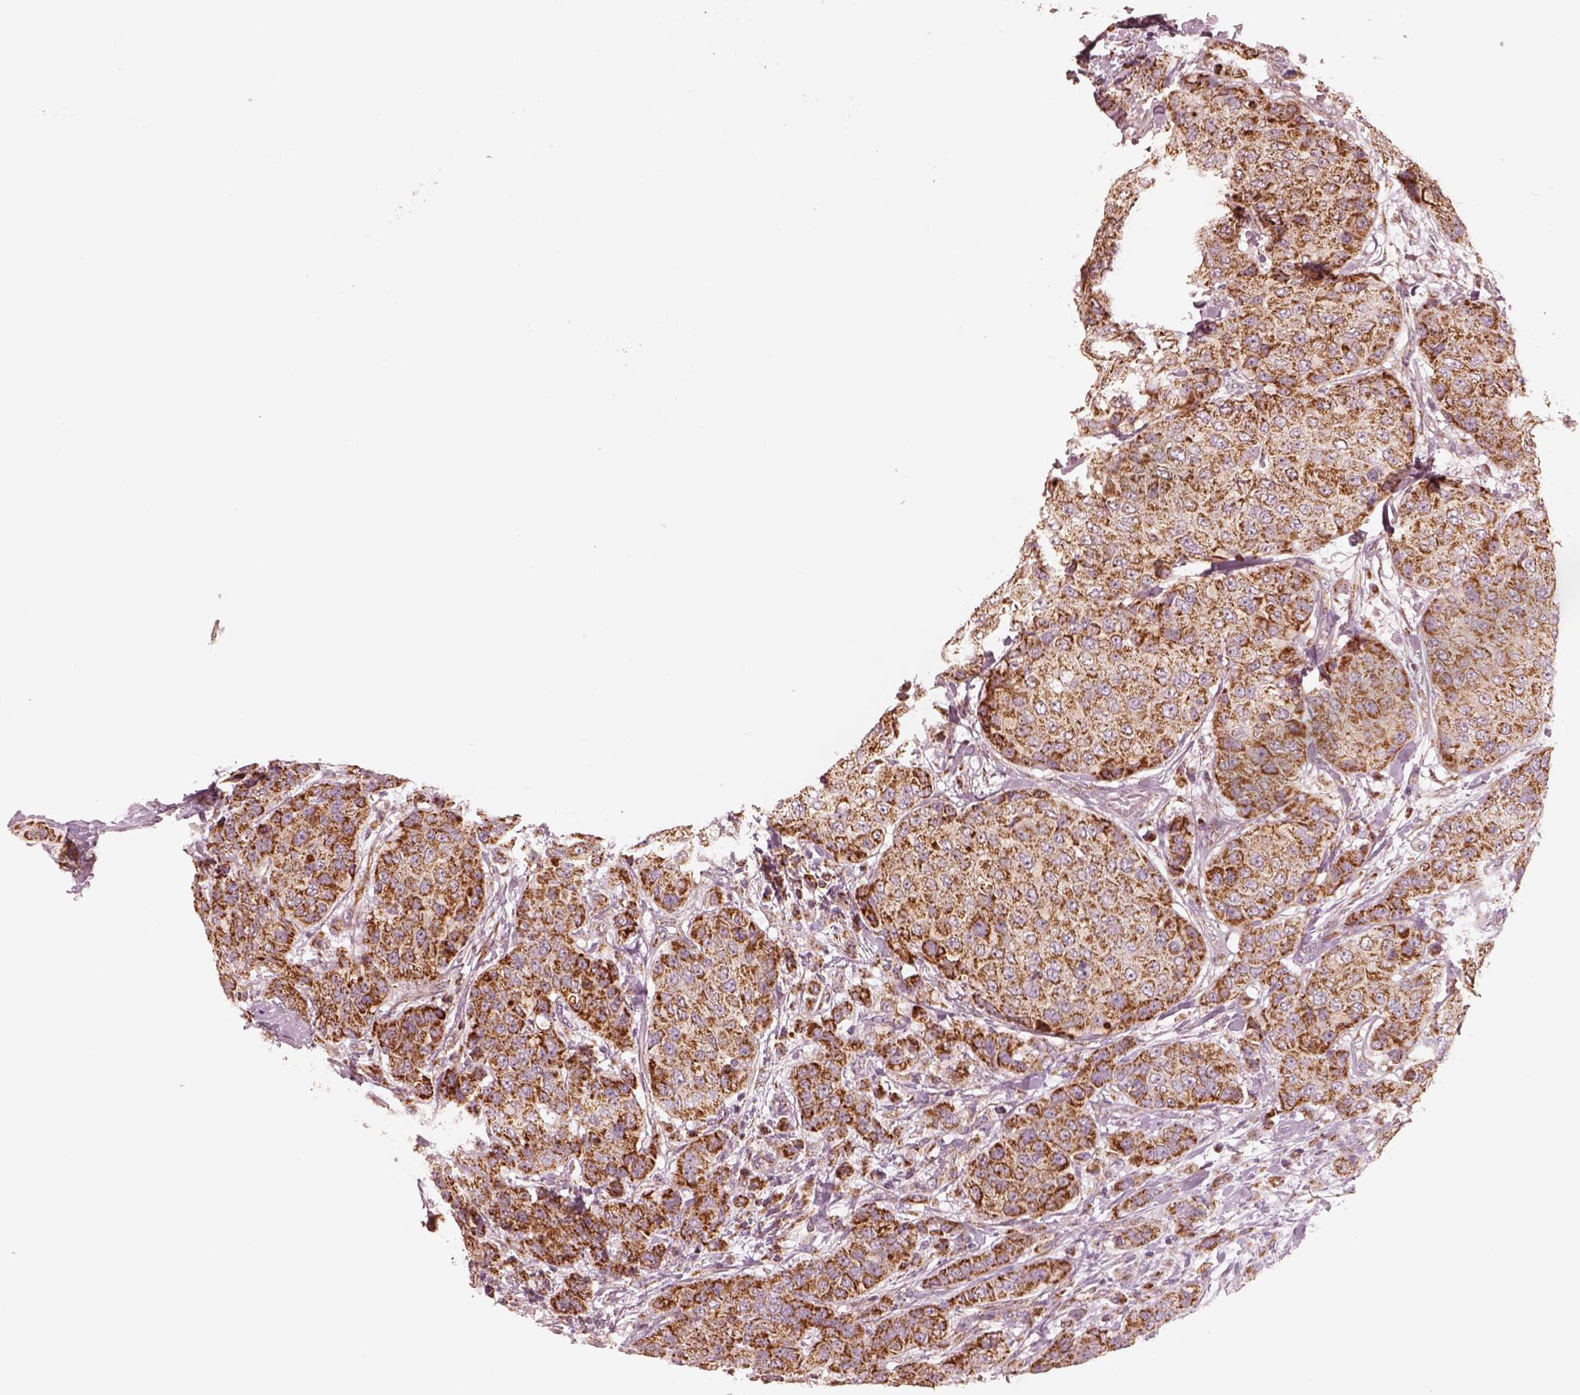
{"staining": {"intensity": "strong", "quantity": ">75%", "location": "cytoplasmic/membranous"}, "tissue": "breast cancer", "cell_type": "Tumor cells", "image_type": "cancer", "snomed": [{"axis": "morphology", "description": "Duct carcinoma"}, {"axis": "topography", "description": "Breast"}], "caption": "Human breast cancer (intraductal carcinoma) stained for a protein (brown) shows strong cytoplasmic/membranous positive positivity in about >75% of tumor cells.", "gene": "ENTPD6", "patient": {"sex": "female", "age": 27}}